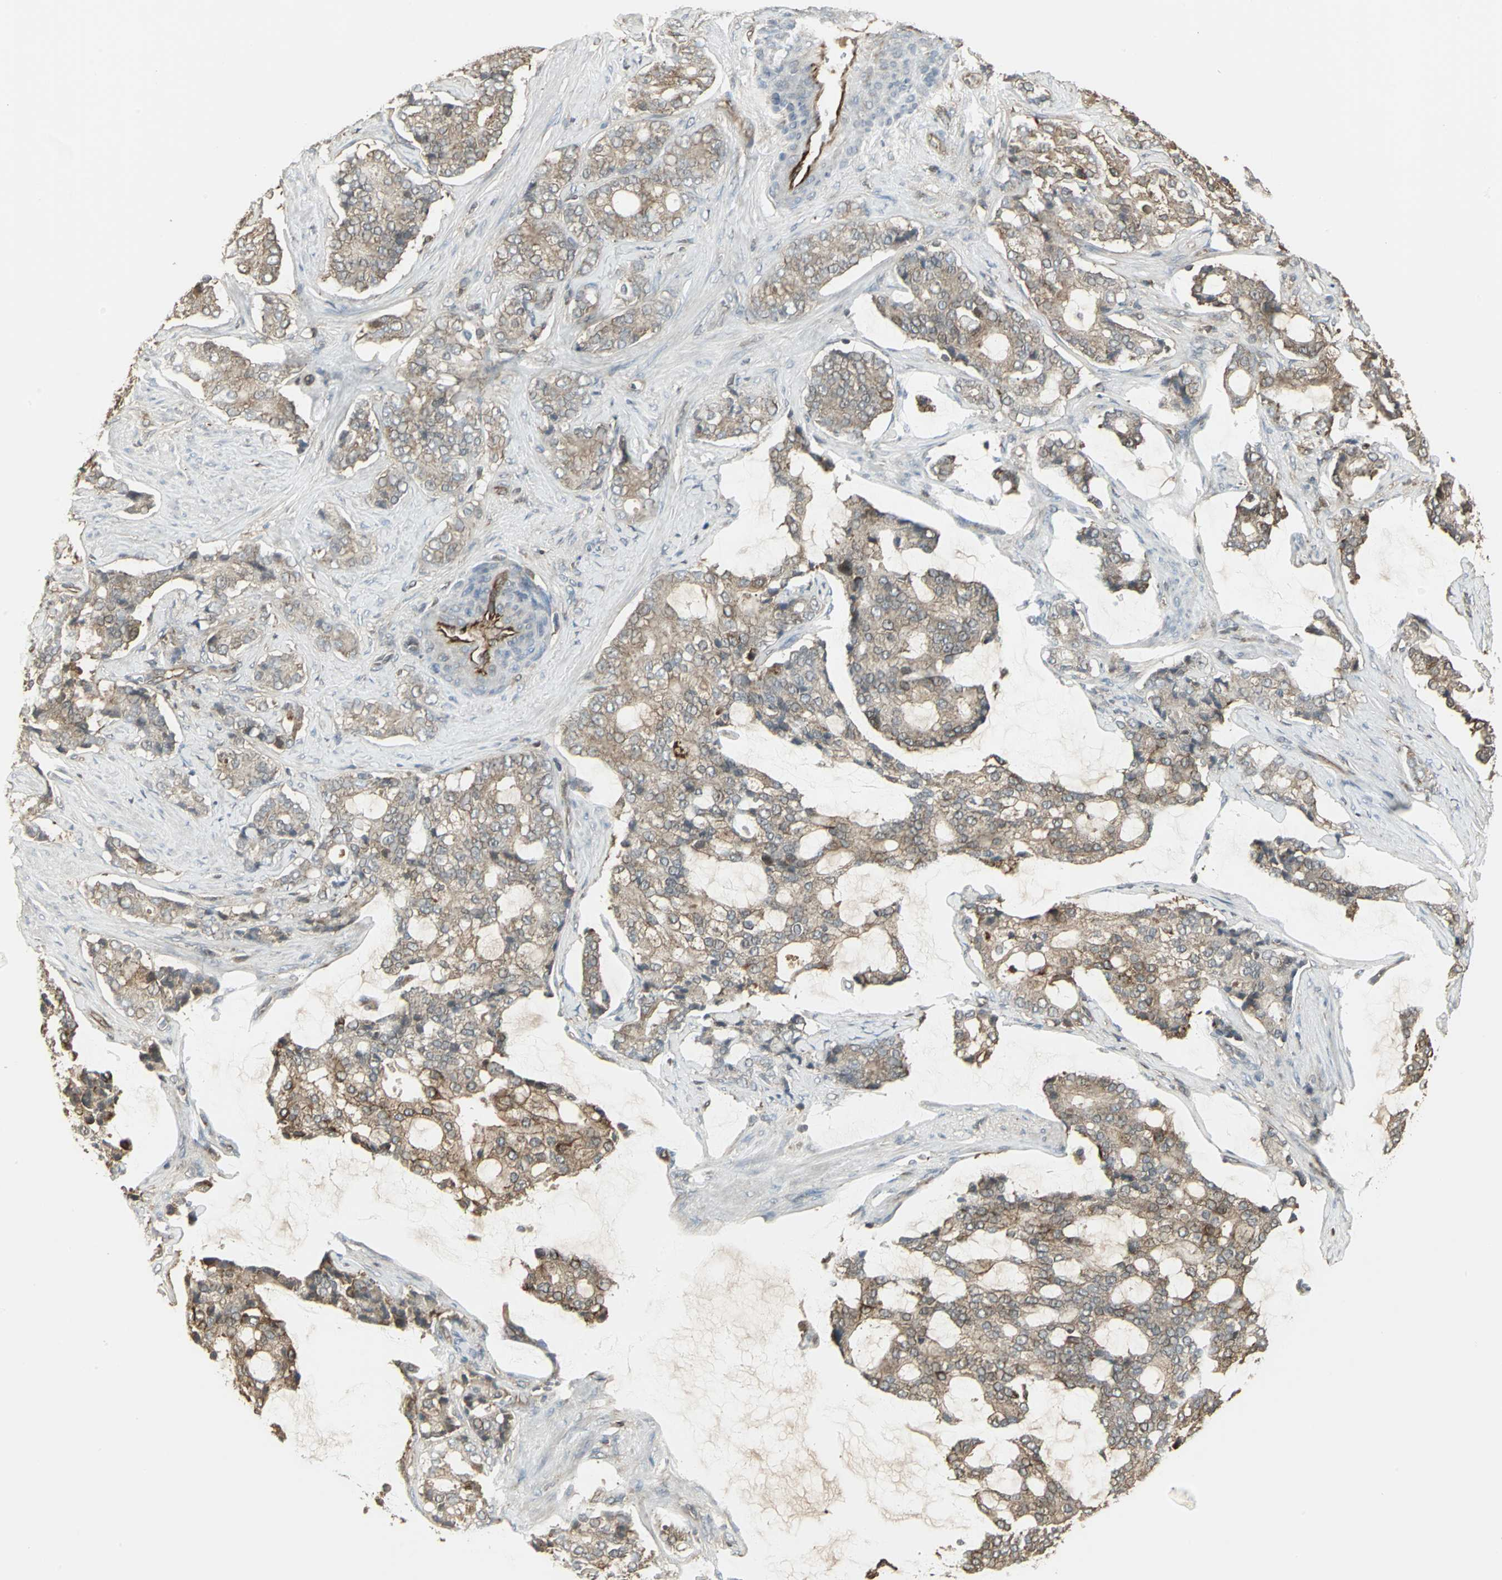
{"staining": {"intensity": "moderate", "quantity": ">75%", "location": "cytoplasmic/membranous"}, "tissue": "prostate cancer", "cell_type": "Tumor cells", "image_type": "cancer", "snomed": [{"axis": "morphology", "description": "Adenocarcinoma, Low grade"}, {"axis": "topography", "description": "Prostate"}], "caption": "Protein expression analysis of human prostate cancer (adenocarcinoma (low-grade)) reveals moderate cytoplasmic/membranous positivity in about >75% of tumor cells.", "gene": "PRXL2B", "patient": {"sex": "male", "age": 58}}